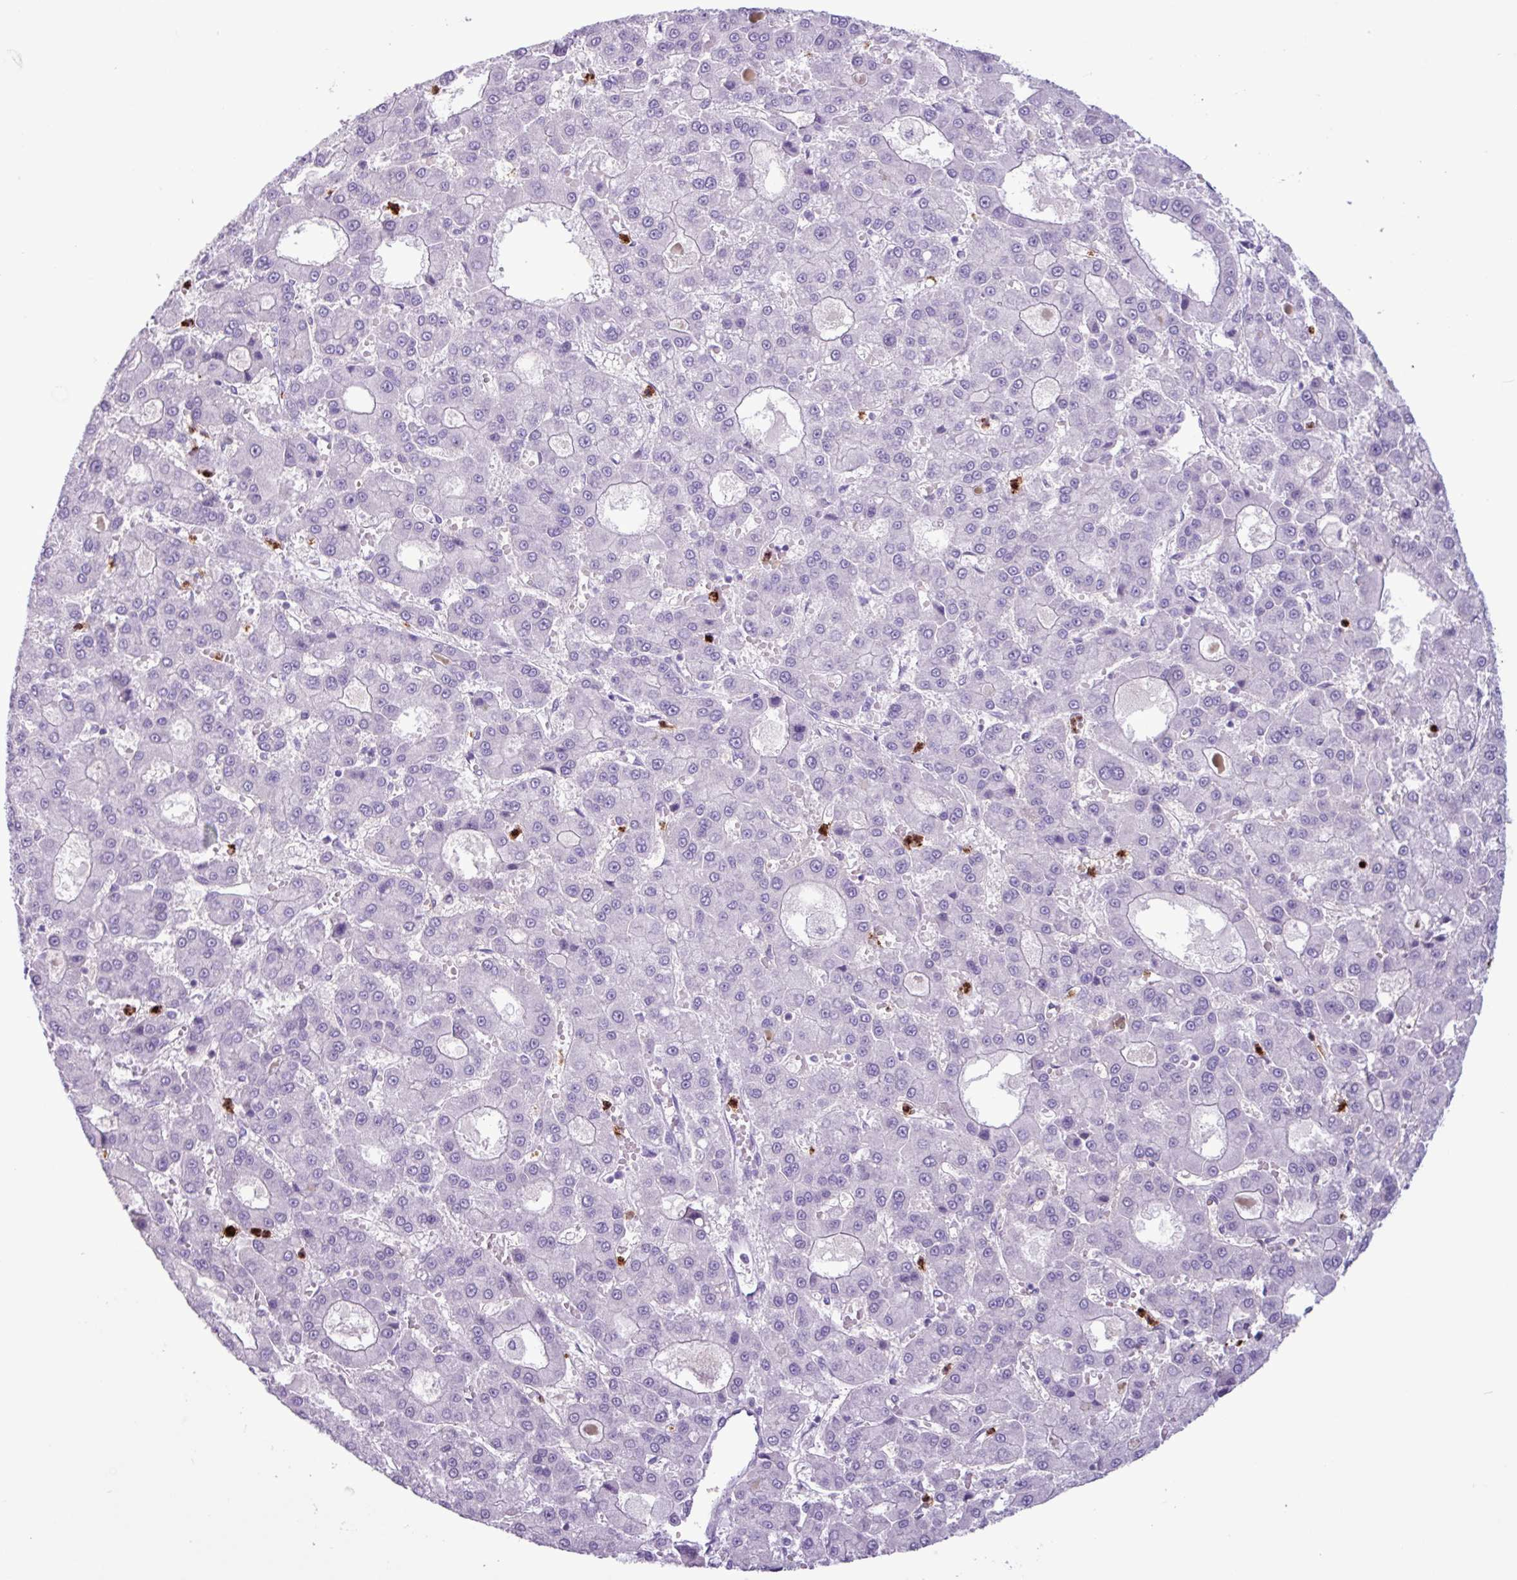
{"staining": {"intensity": "negative", "quantity": "none", "location": "none"}, "tissue": "liver cancer", "cell_type": "Tumor cells", "image_type": "cancer", "snomed": [{"axis": "morphology", "description": "Carcinoma, Hepatocellular, NOS"}, {"axis": "topography", "description": "Liver"}], "caption": "The photomicrograph reveals no significant staining in tumor cells of hepatocellular carcinoma (liver).", "gene": "TMEM178A", "patient": {"sex": "male", "age": 70}}